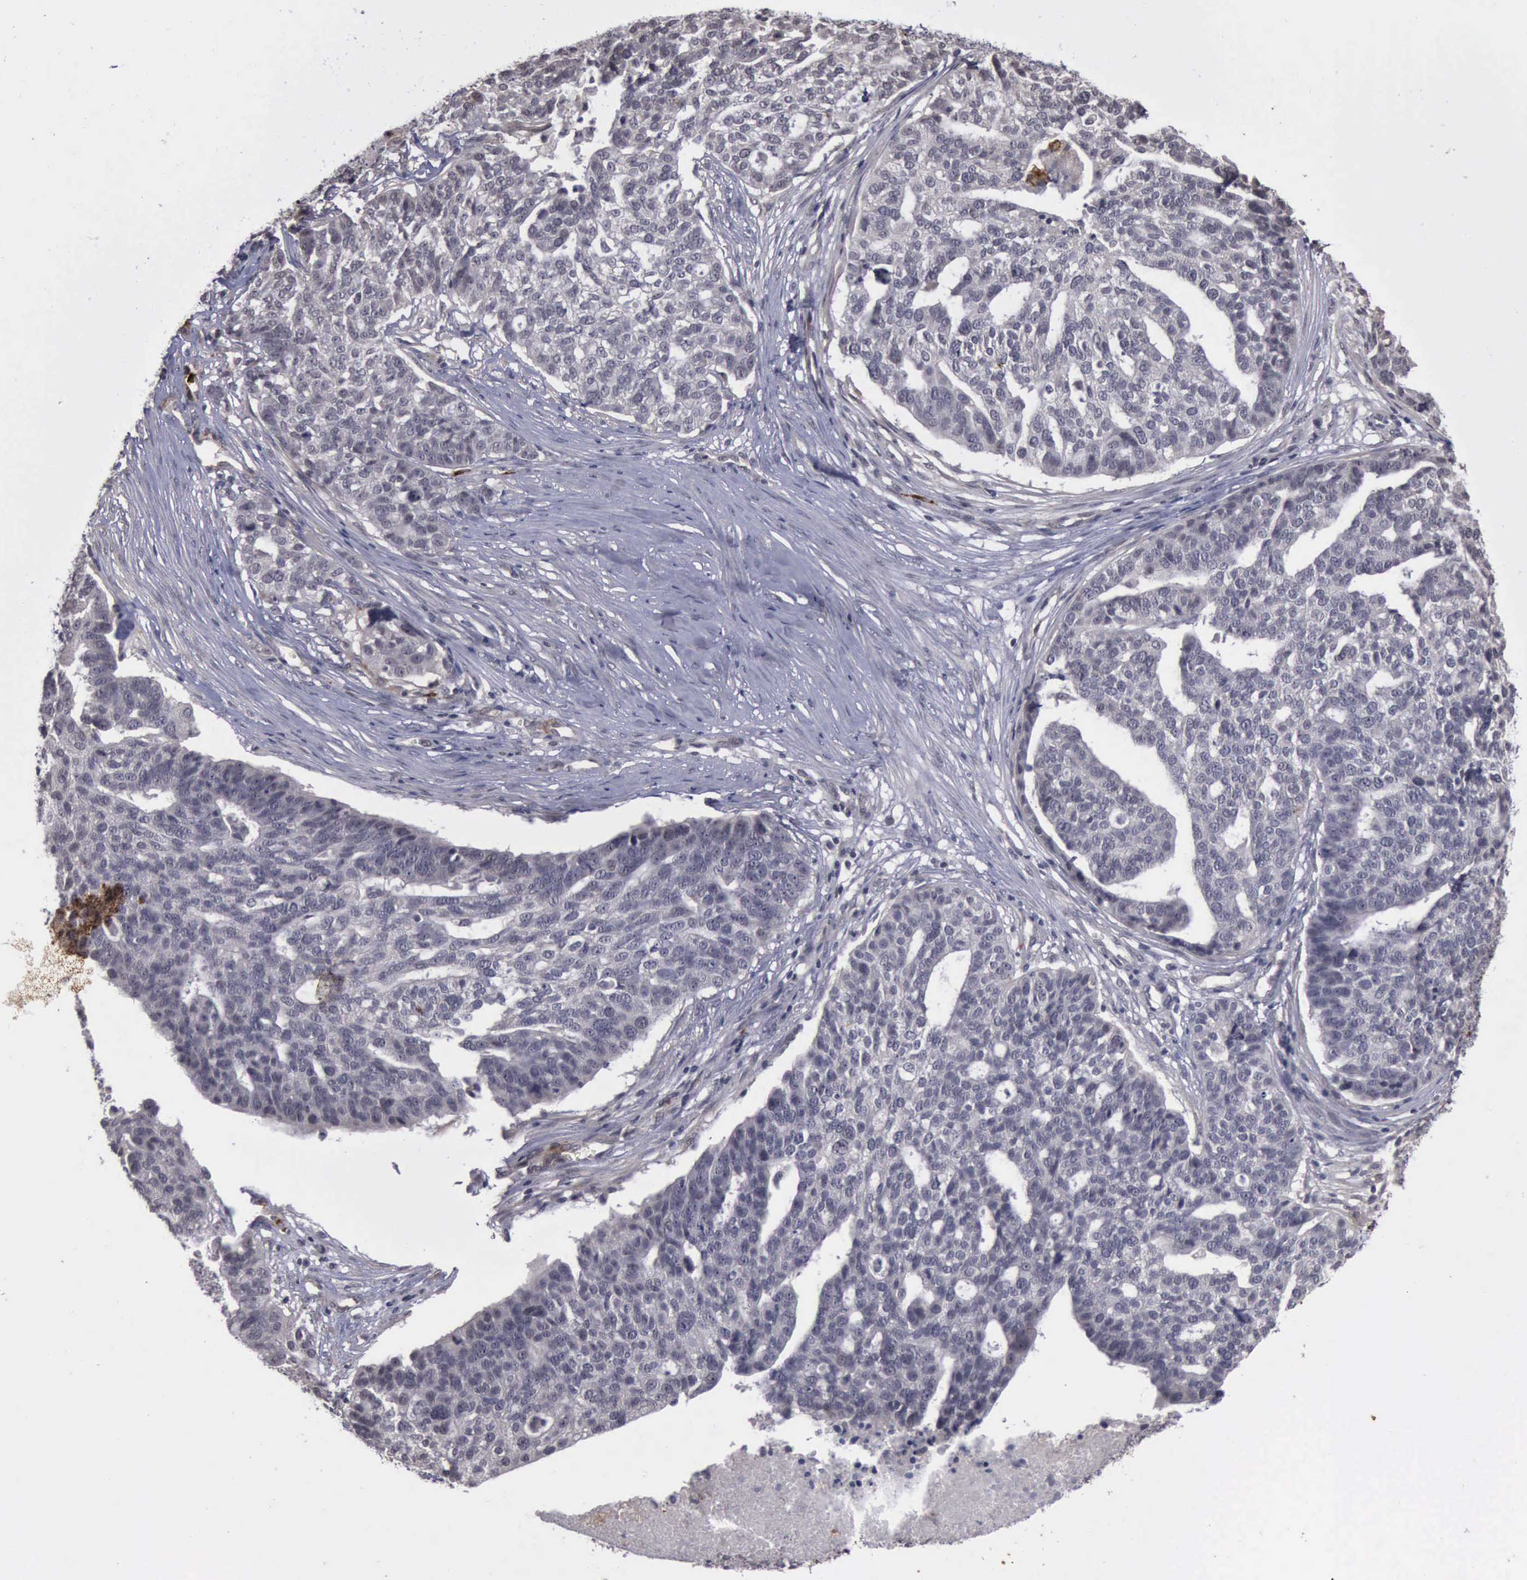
{"staining": {"intensity": "negative", "quantity": "none", "location": "none"}, "tissue": "ovarian cancer", "cell_type": "Tumor cells", "image_type": "cancer", "snomed": [{"axis": "morphology", "description": "Cystadenocarcinoma, serous, NOS"}, {"axis": "topography", "description": "Ovary"}], "caption": "The IHC micrograph has no significant positivity in tumor cells of ovarian serous cystadenocarcinoma tissue. (DAB (3,3'-diaminobenzidine) IHC with hematoxylin counter stain).", "gene": "MMP9", "patient": {"sex": "female", "age": 59}}